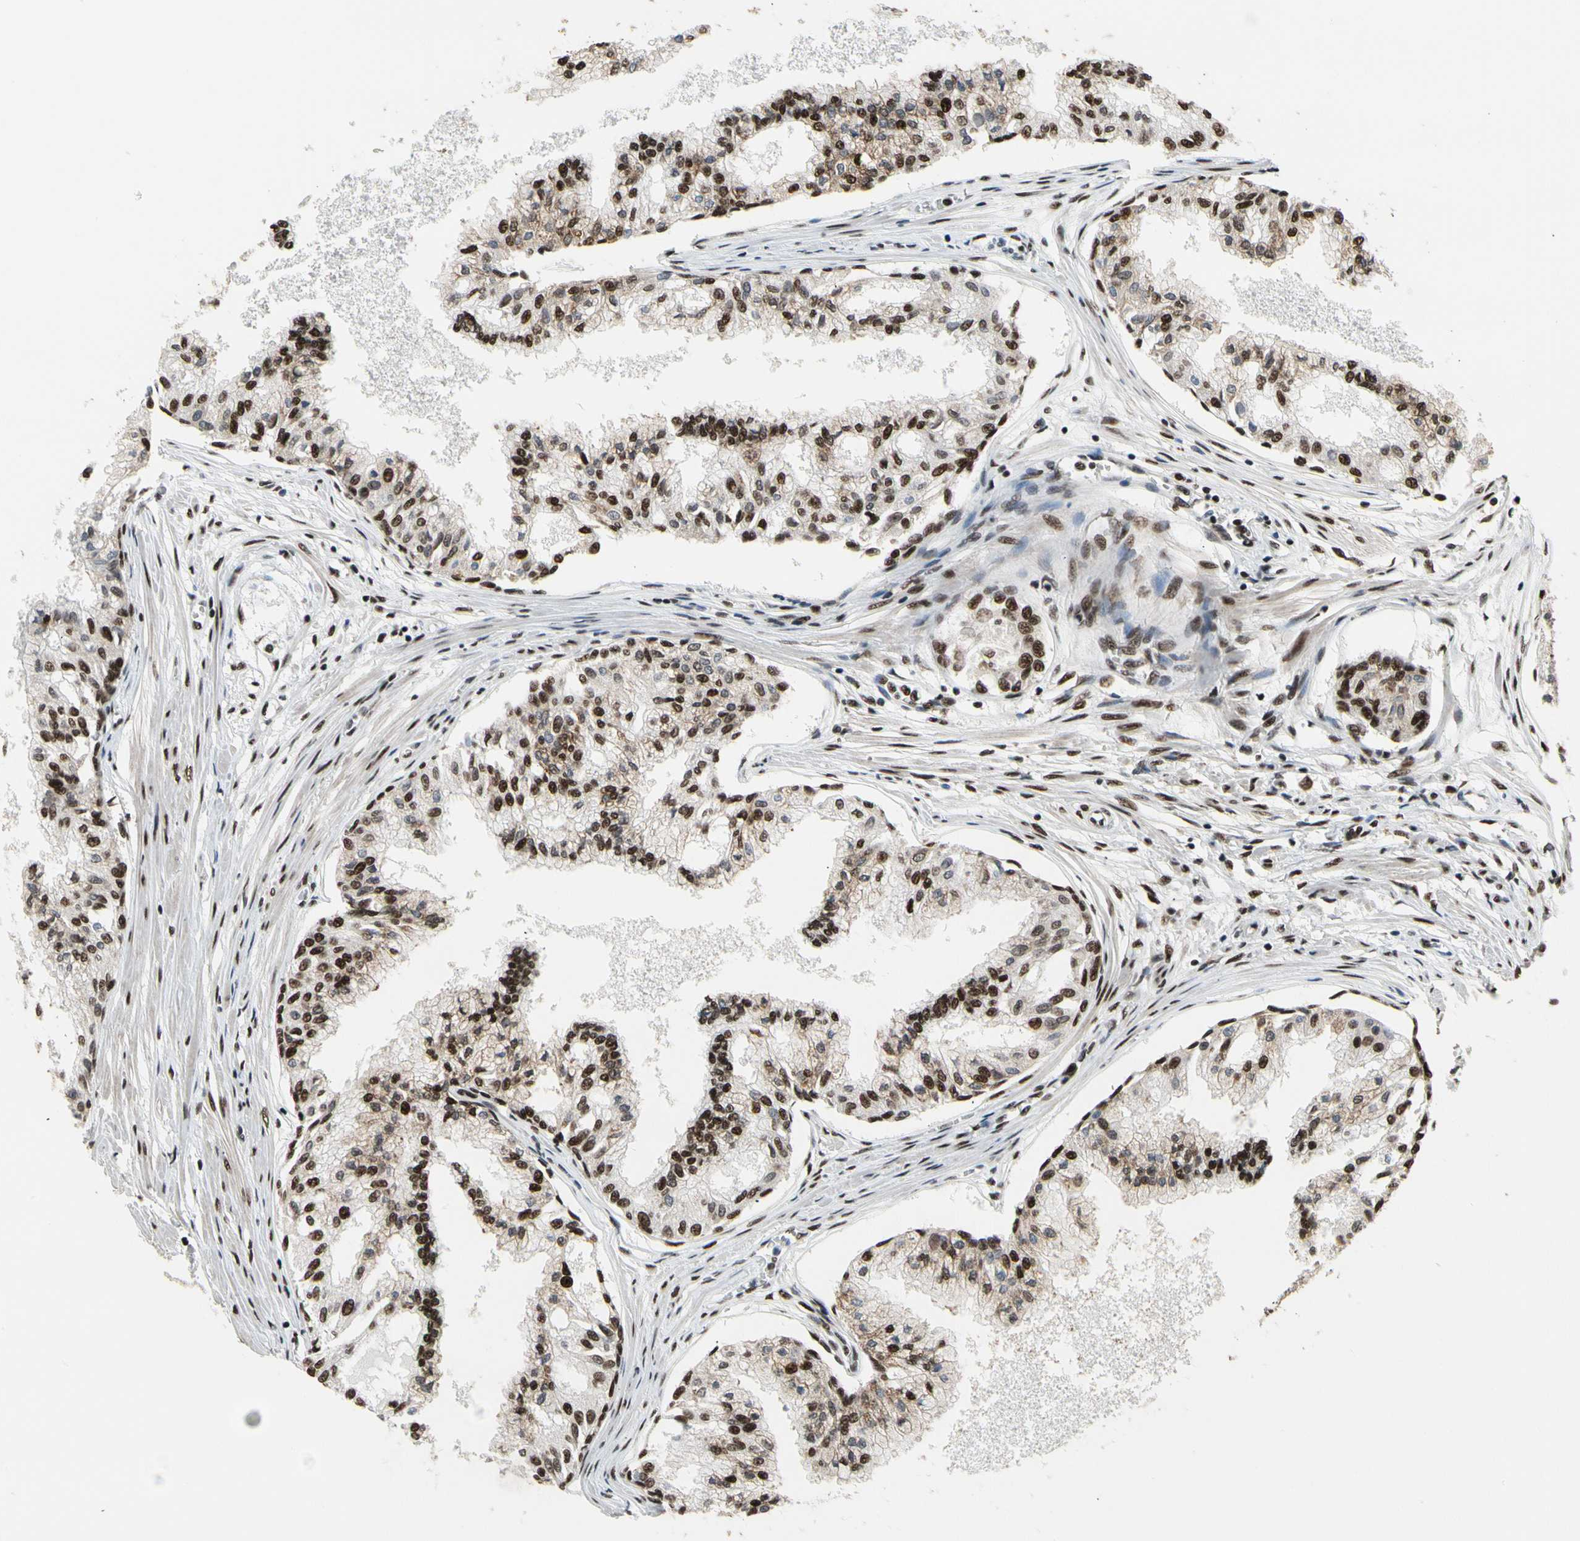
{"staining": {"intensity": "strong", "quantity": ">75%", "location": "nuclear"}, "tissue": "prostate", "cell_type": "Glandular cells", "image_type": "normal", "snomed": [{"axis": "morphology", "description": "Normal tissue, NOS"}, {"axis": "topography", "description": "Prostate"}, {"axis": "topography", "description": "Seminal veicle"}], "caption": "Brown immunohistochemical staining in unremarkable prostate shows strong nuclear positivity in approximately >75% of glandular cells.", "gene": "SRSF11", "patient": {"sex": "male", "age": 60}}